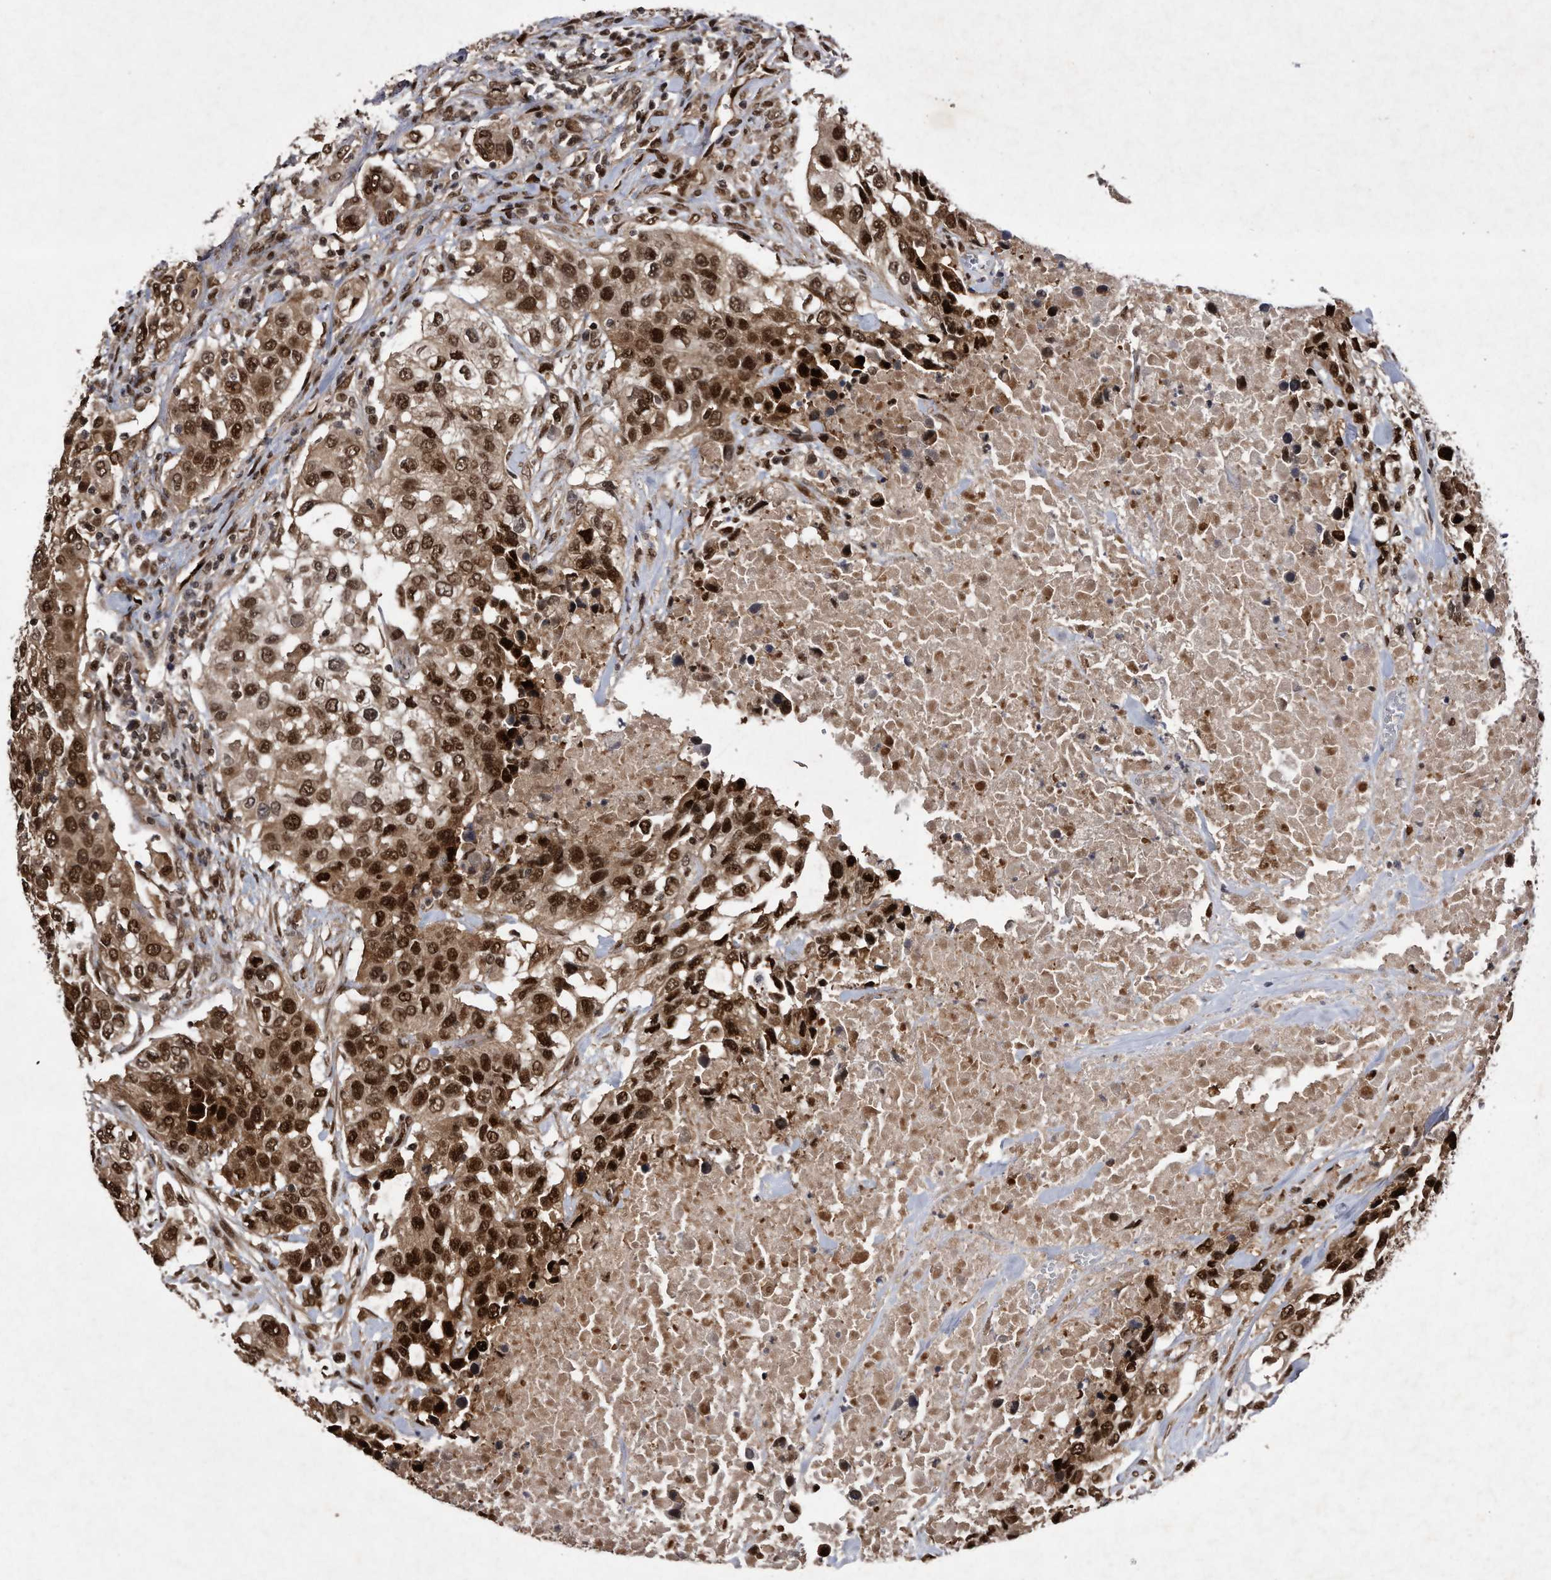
{"staining": {"intensity": "strong", "quantity": ">75%", "location": "cytoplasmic/membranous,nuclear"}, "tissue": "urothelial cancer", "cell_type": "Tumor cells", "image_type": "cancer", "snomed": [{"axis": "morphology", "description": "Urothelial carcinoma, High grade"}, {"axis": "topography", "description": "Urinary bladder"}], "caption": "Urothelial cancer stained with a brown dye demonstrates strong cytoplasmic/membranous and nuclear positive staining in about >75% of tumor cells.", "gene": "RAD23B", "patient": {"sex": "female", "age": 80}}